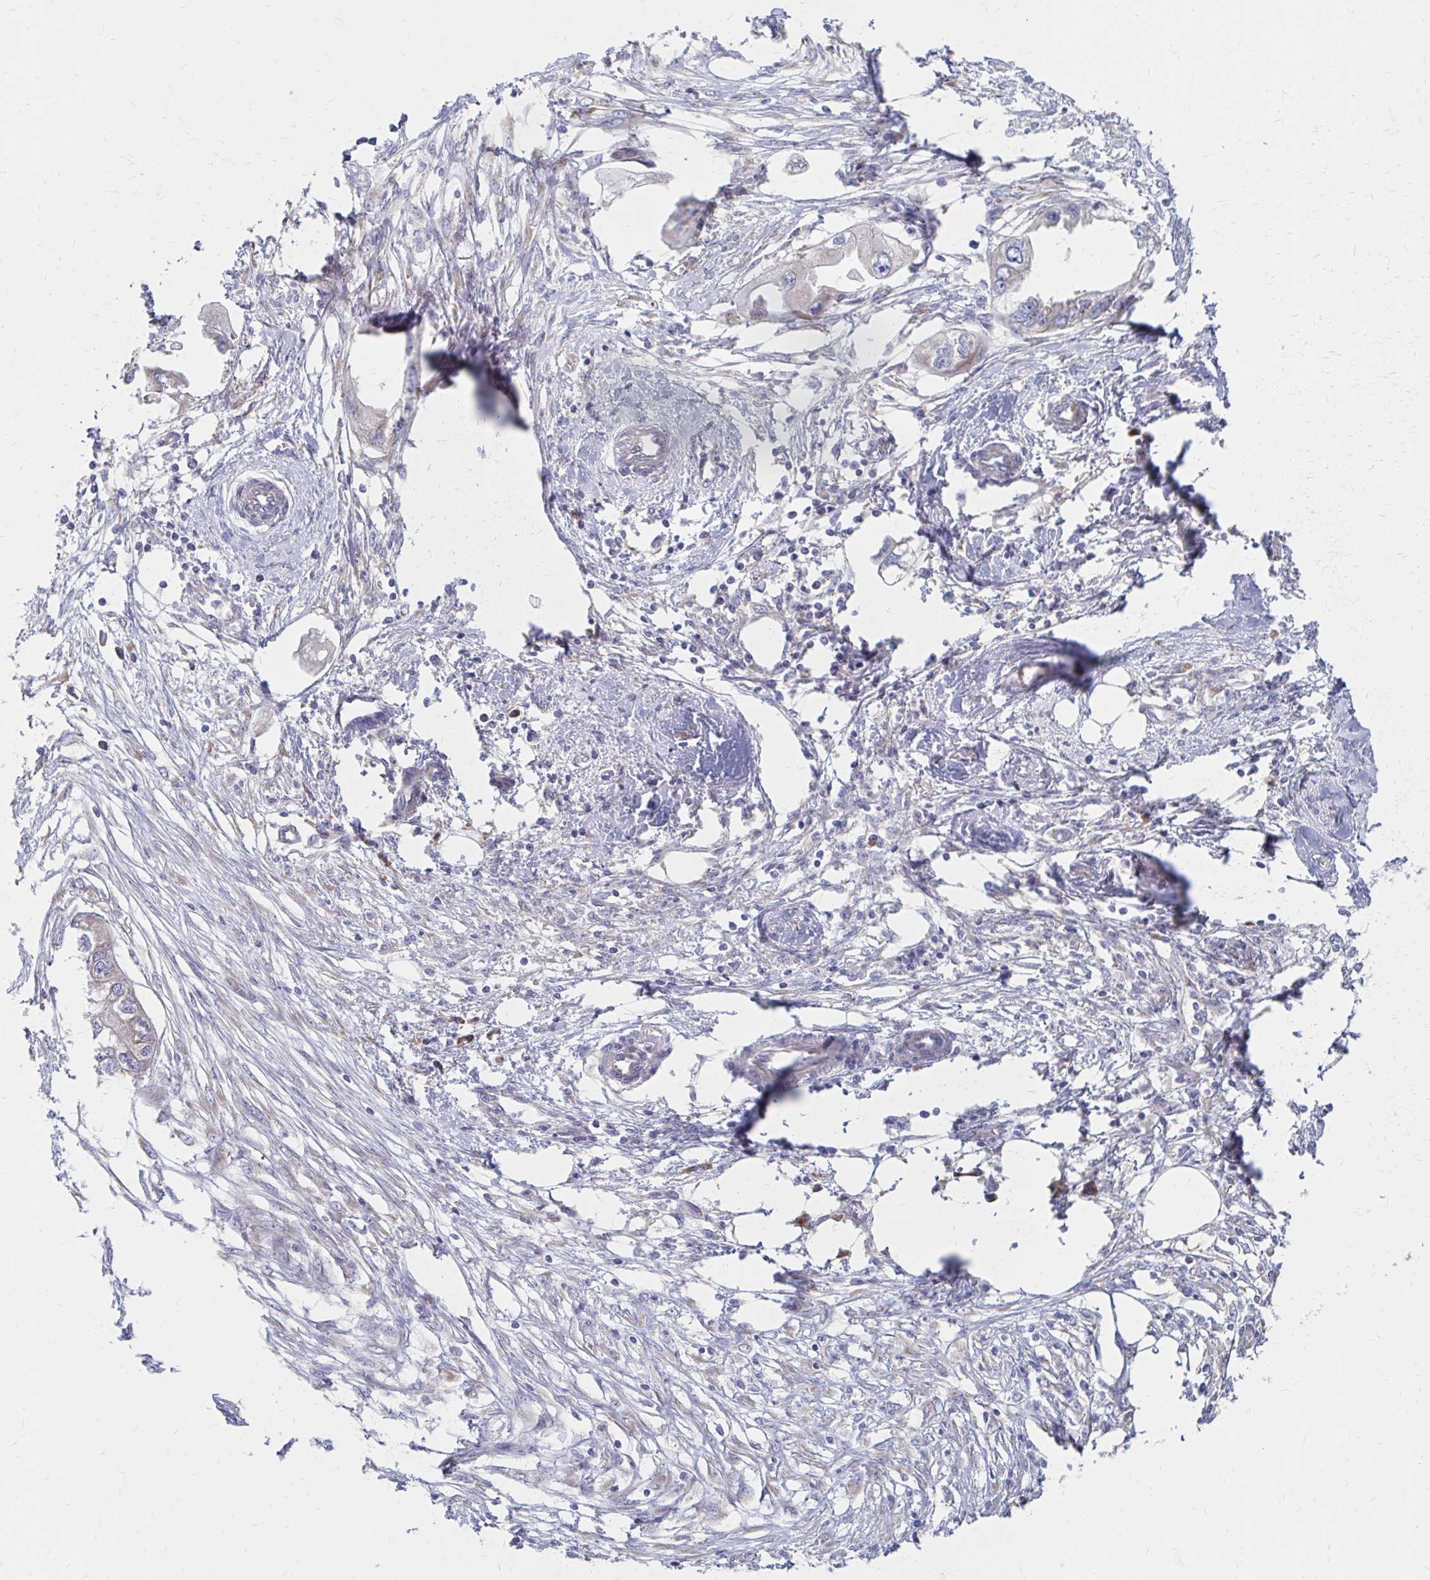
{"staining": {"intensity": "negative", "quantity": "none", "location": "none"}, "tissue": "endometrial cancer", "cell_type": "Tumor cells", "image_type": "cancer", "snomed": [{"axis": "morphology", "description": "Adenocarcinoma, NOS"}, {"axis": "morphology", "description": "Adenocarcinoma, metastatic, NOS"}, {"axis": "topography", "description": "Adipose tissue"}, {"axis": "topography", "description": "Endometrium"}], "caption": "This is a micrograph of immunohistochemistry (IHC) staining of endometrial cancer, which shows no expression in tumor cells. (DAB (3,3'-diaminobenzidine) immunohistochemistry with hematoxylin counter stain).", "gene": "RPL27A", "patient": {"sex": "female", "age": 67}}